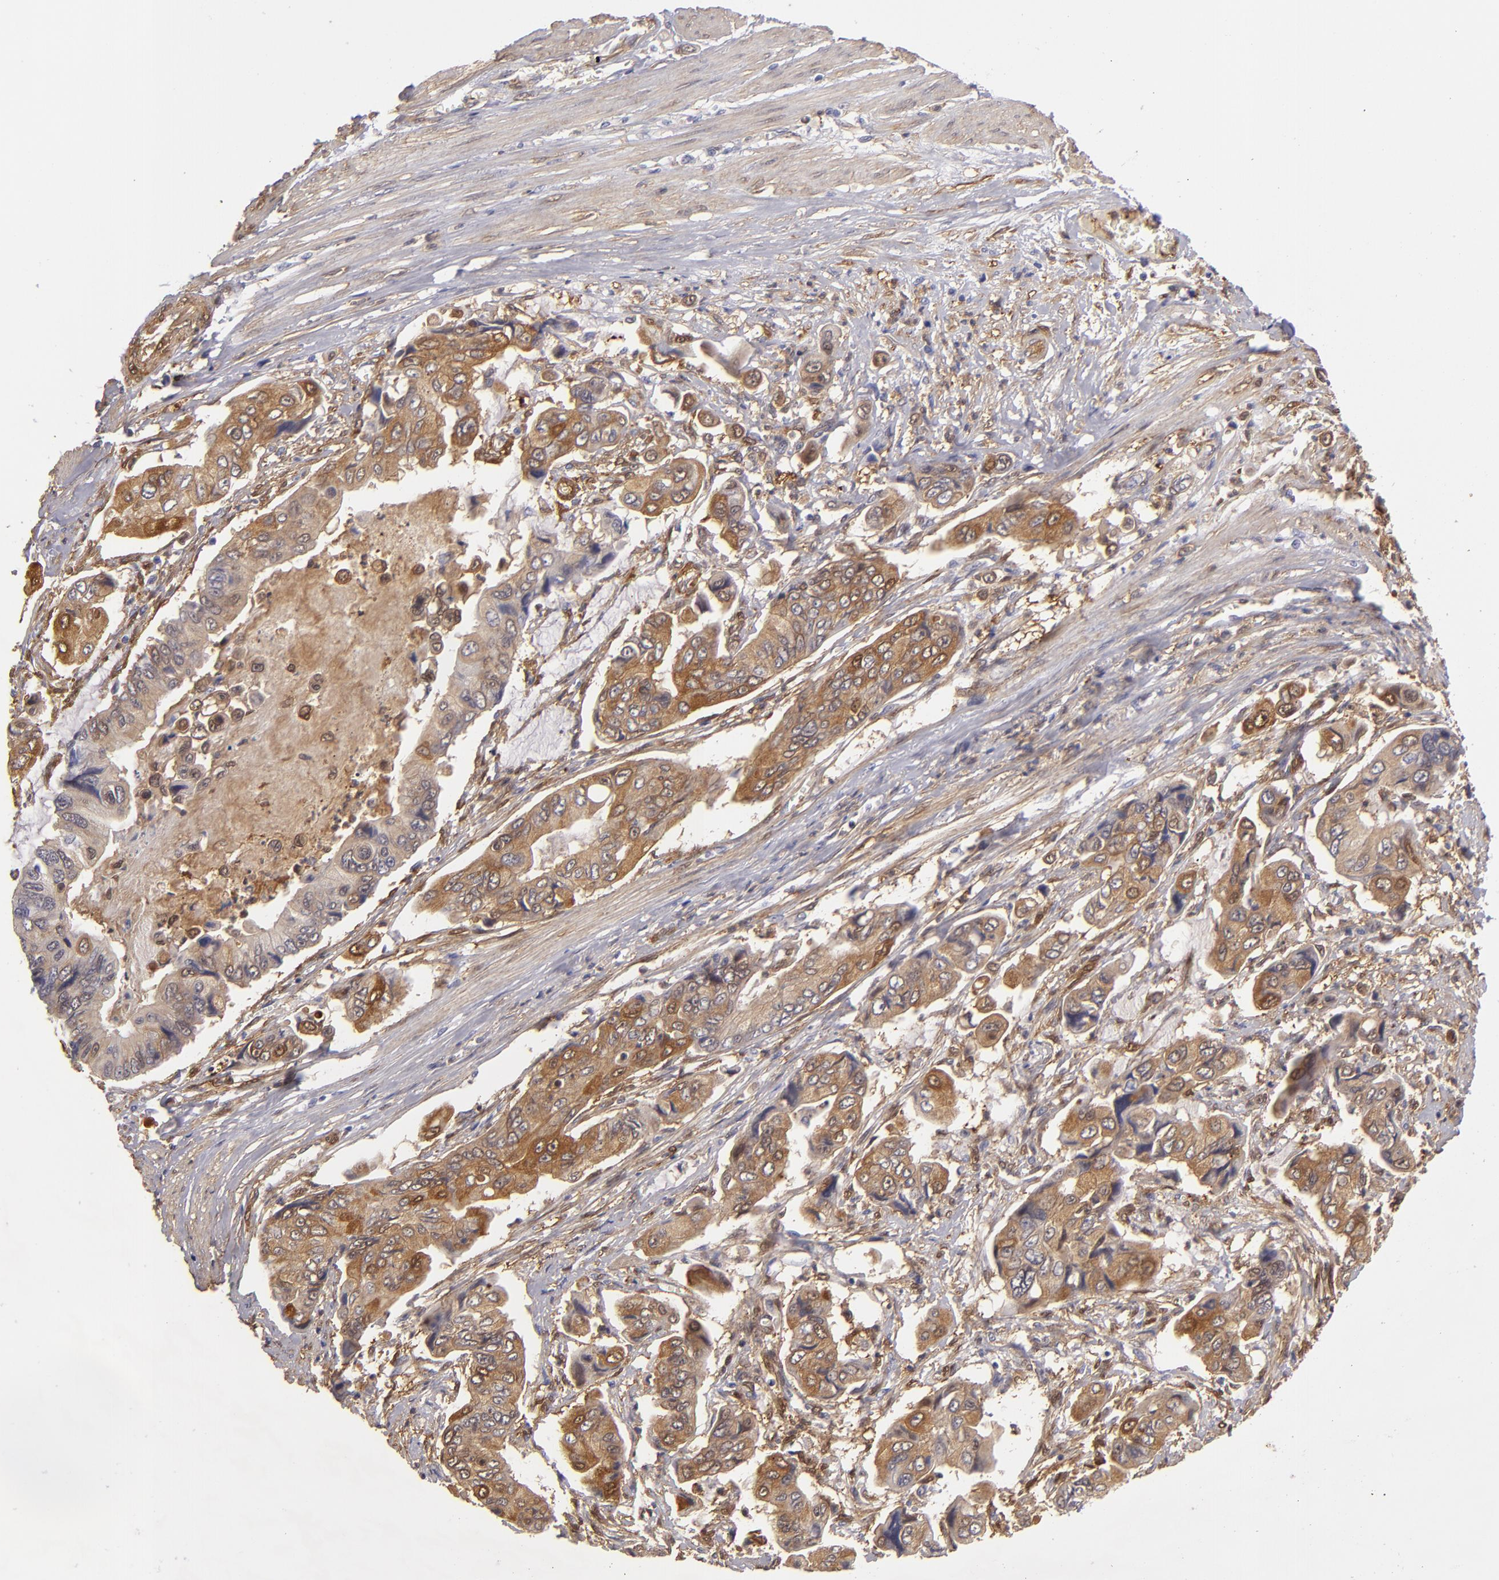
{"staining": {"intensity": "moderate", "quantity": ">75%", "location": "cytoplasmic/membranous"}, "tissue": "stomach cancer", "cell_type": "Tumor cells", "image_type": "cancer", "snomed": [{"axis": "morphology", "description": "Adenocarcinoma, NOS"}, {"axis": "topography", "description": "Stomach, upper"}], "caption": "Immunohistochemistry micrograph of neoplastic tissue: human adenocarcinoma (stomach) stained using immunohistochemistry (IHC) displays medium levels of moderate protein expression localized specifically in the cytoplasmic/membranous of tumor cells, appearing as a cytoplasmic/membranous brown color.", "gene": "VCL", "patient": {"sex": "male", "age": 80}}